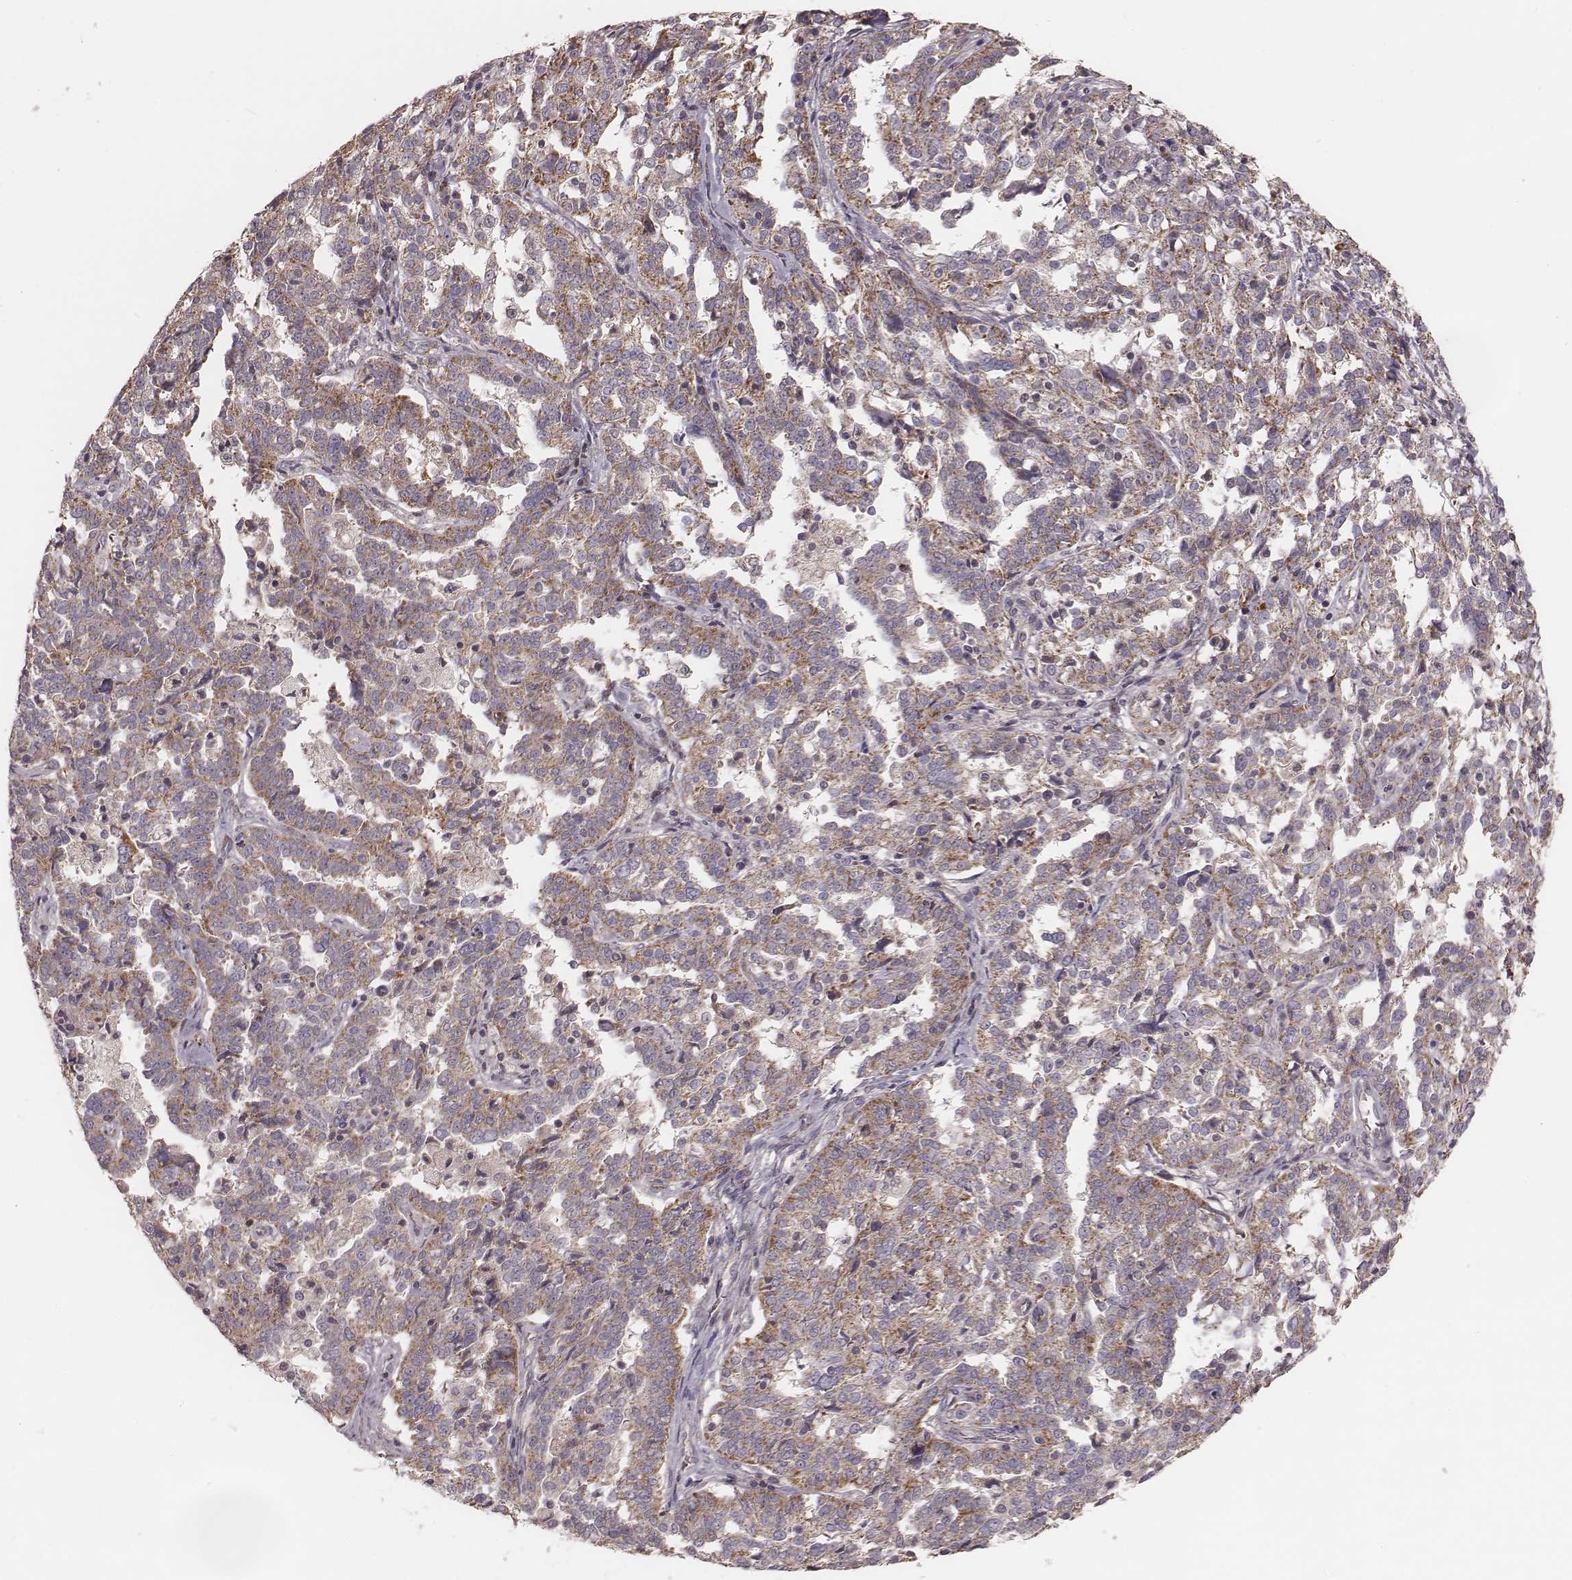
{"staining": {"intensity": "moderate", "quantity": ">75%", "location": "cytoplasmic/membranous"}, "tissue": "ovarian cancer", "cell_type": "Tumor cells", "image_type": "cancer", "snomed": [{"axis": "morphology", "description": "Cystadenocarcinoma, serous, NOS"}, {"axis": "topography", "description": "Ovary"}], "caption": "The immunohistochemical stain highlights moderate cytoplasmic/membranous positivity in tumor cells of serous cystadenocarcinoma (ovarian) tissue.", "gene": "MRPS27", "patient": {"sex": "female", "age": 67}}